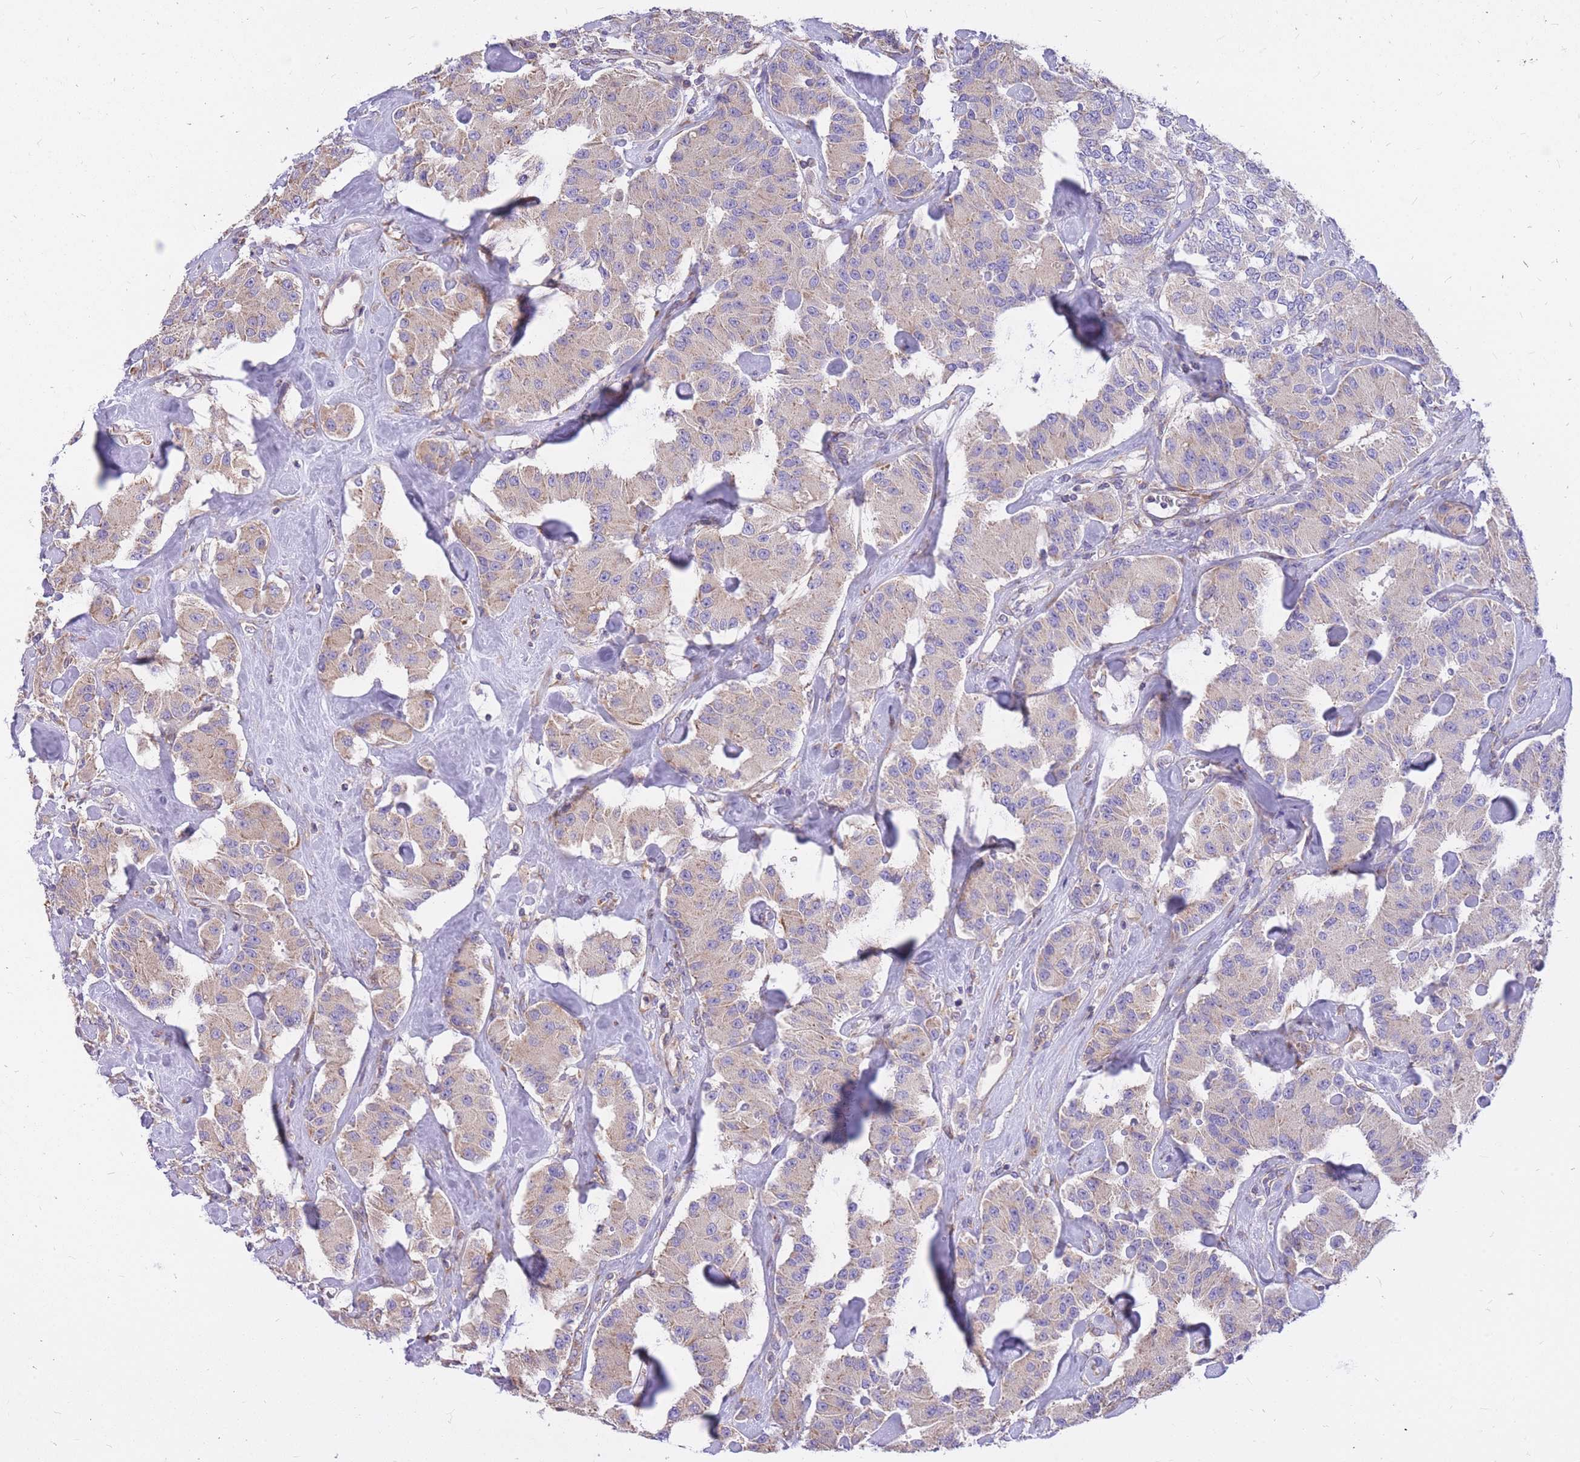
{"staining": {"intensity": "weak", "quantity": "<25%", "location": "cytoplasmic/membranous"}, "tissue": "carcinoid", "cell_type": "Tumor cells", "image_type": "cancer", "snomed": [{"axis": "morphology", "description": "Carcinoid, malignant, NOS"}, {"axis": "topography", "description": "Pancreas"}], "caption": "The immunohistochemistry (IHC) photomicrograph has no significant positivity in tumor cells of malignant carcinoid tissue.", "gene": "GBP7", "patient": {"sex": "male", "age": 41}}